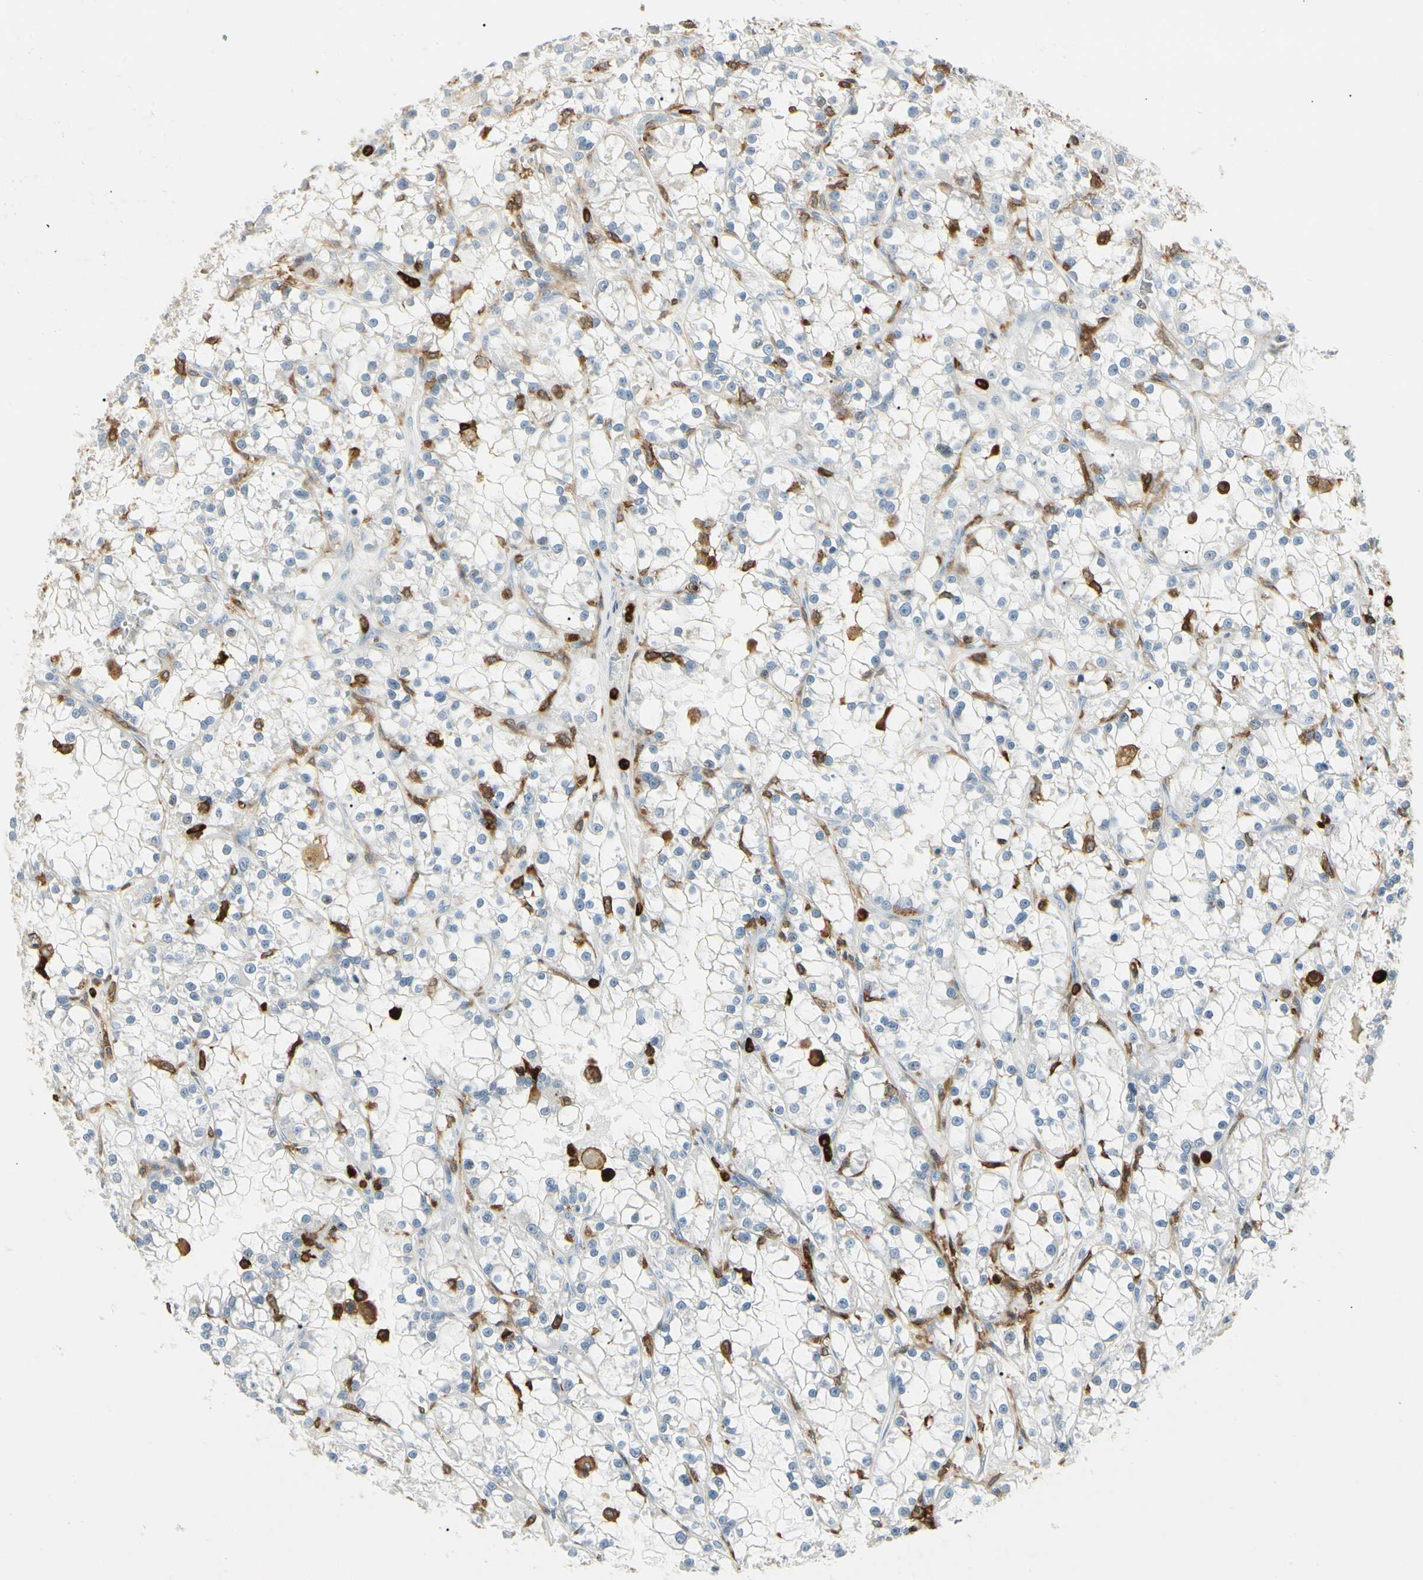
{"staining": {"intensity": "negative", "quantity": "none", "location": "none"}, "tissue": "renal cancer", "cell_type": "Tumor cells", "image_type": "cancer", "snomed": [{"axis": "morphology", "description": "Adenocarcinoma, NOS"}, {"axis": "topography", "description": "Kidney"}], "caption": "Immunohistochemistry (IHC) micrograph of neoplastic tissue: renal cancer (adenocarcinoma) stained with DAB demonstrates no significant protein positivity in tumor cells.", "gene": "ITGB2", "patient": {"sex": "female", "age": 52}}